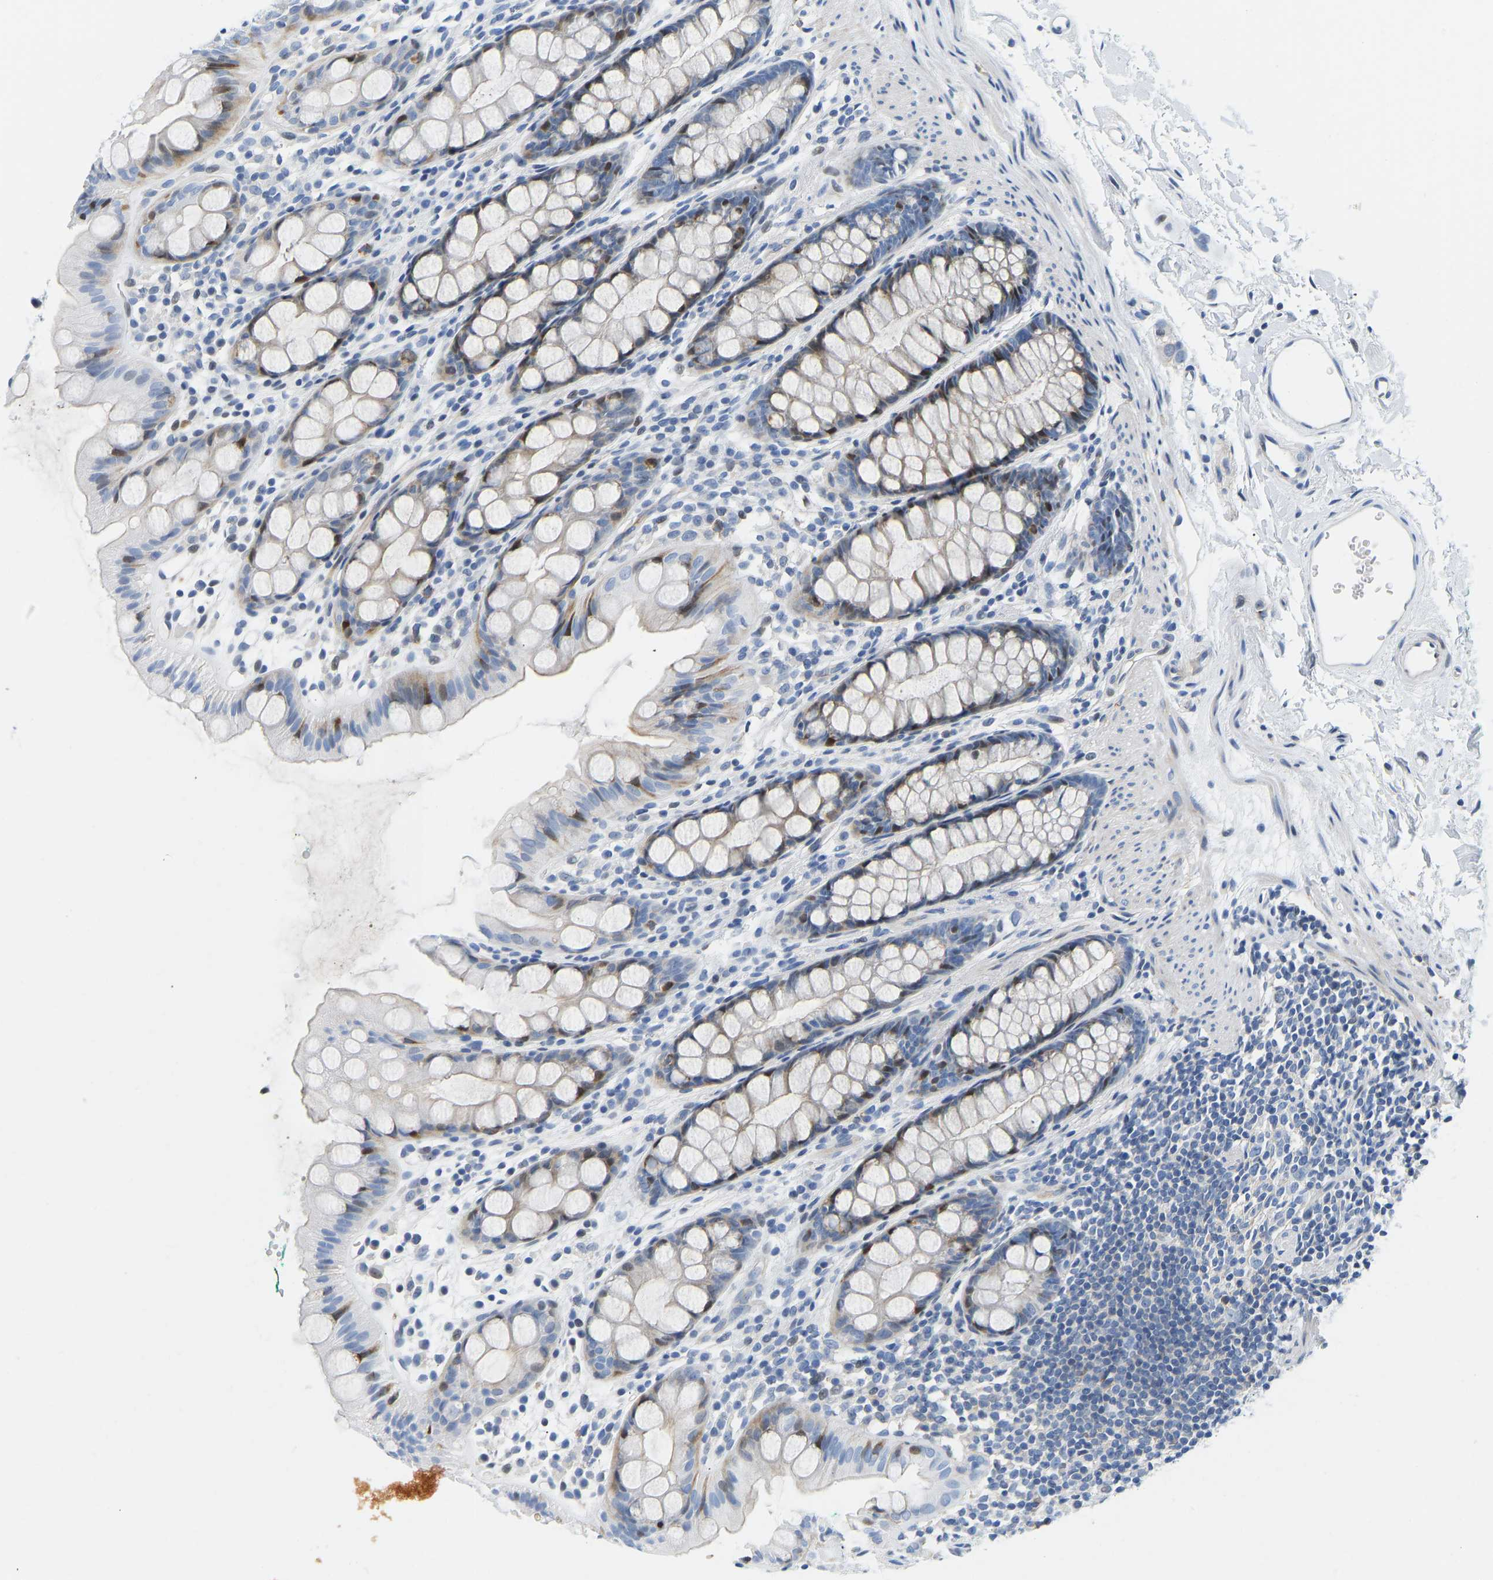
{"staining": {"intensity": "moderate", "quantity": "<25%", "location": "cytoplasmic/membranous"}, "tissue": "rectum", "cell_type": "Glandular cells", "image_type": "normal", "snomed": [{"axis": "morphology", "description": "Normal tissue, NOS"}, {"axis": "topography", "description": "Rectum"}], "caption": "Immunohistochemical staining of unremarkable rectum exhibits moderate cytoplasmic/membranous protein expression in approximately <25% of glandular cells.", "gene": "HDAC5", "patient": {"sex": "female", "age": 65}}